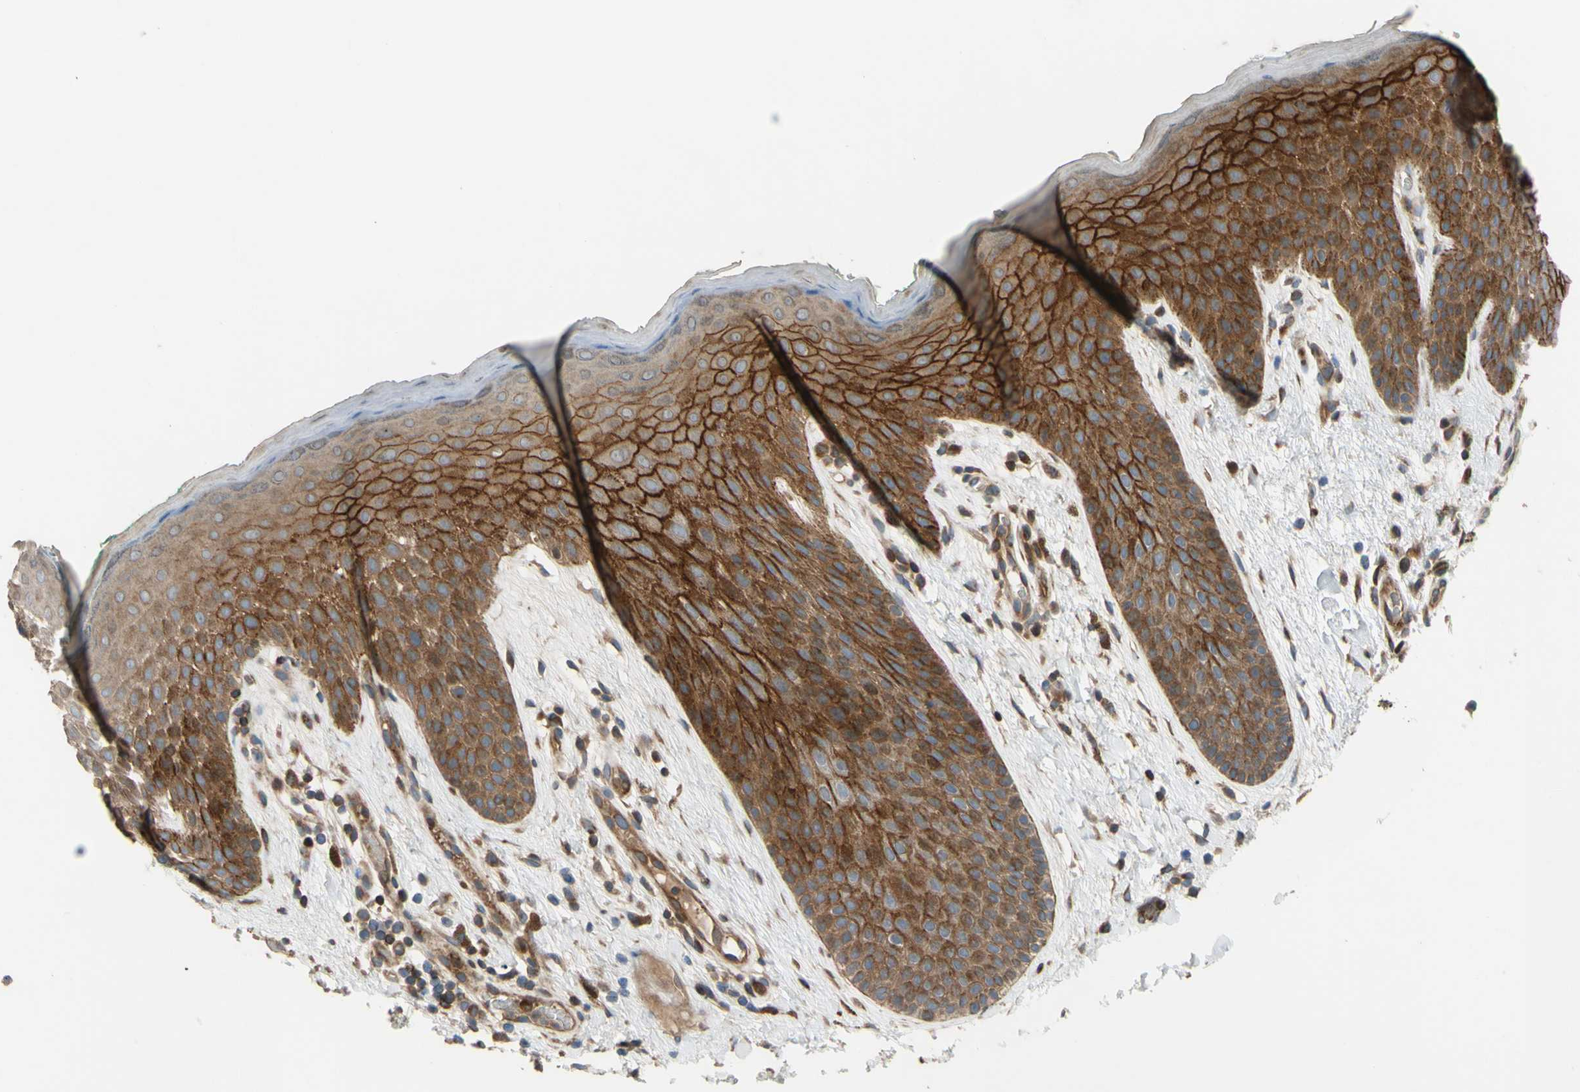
{"staining": {"intensity": "moderate", "quantity": ">75%", "location": "cytoplasmic/membranous"}, "tissue": "skin", "cell_type": "Epidermal cells", "image_type": "normal", "snomed": [{"axis": "morphology", "description": "Normal tissue, NOS"}, {"axis": "topography", "description": "Anal"}], "caption": "A medium amount of moderate cytoplasmic/membranous expression is seen in about >75% of epidermal cells in unremarkable skin.", "gene": "SPTLC1", "patient": {"sex": "male", "age": 74}}